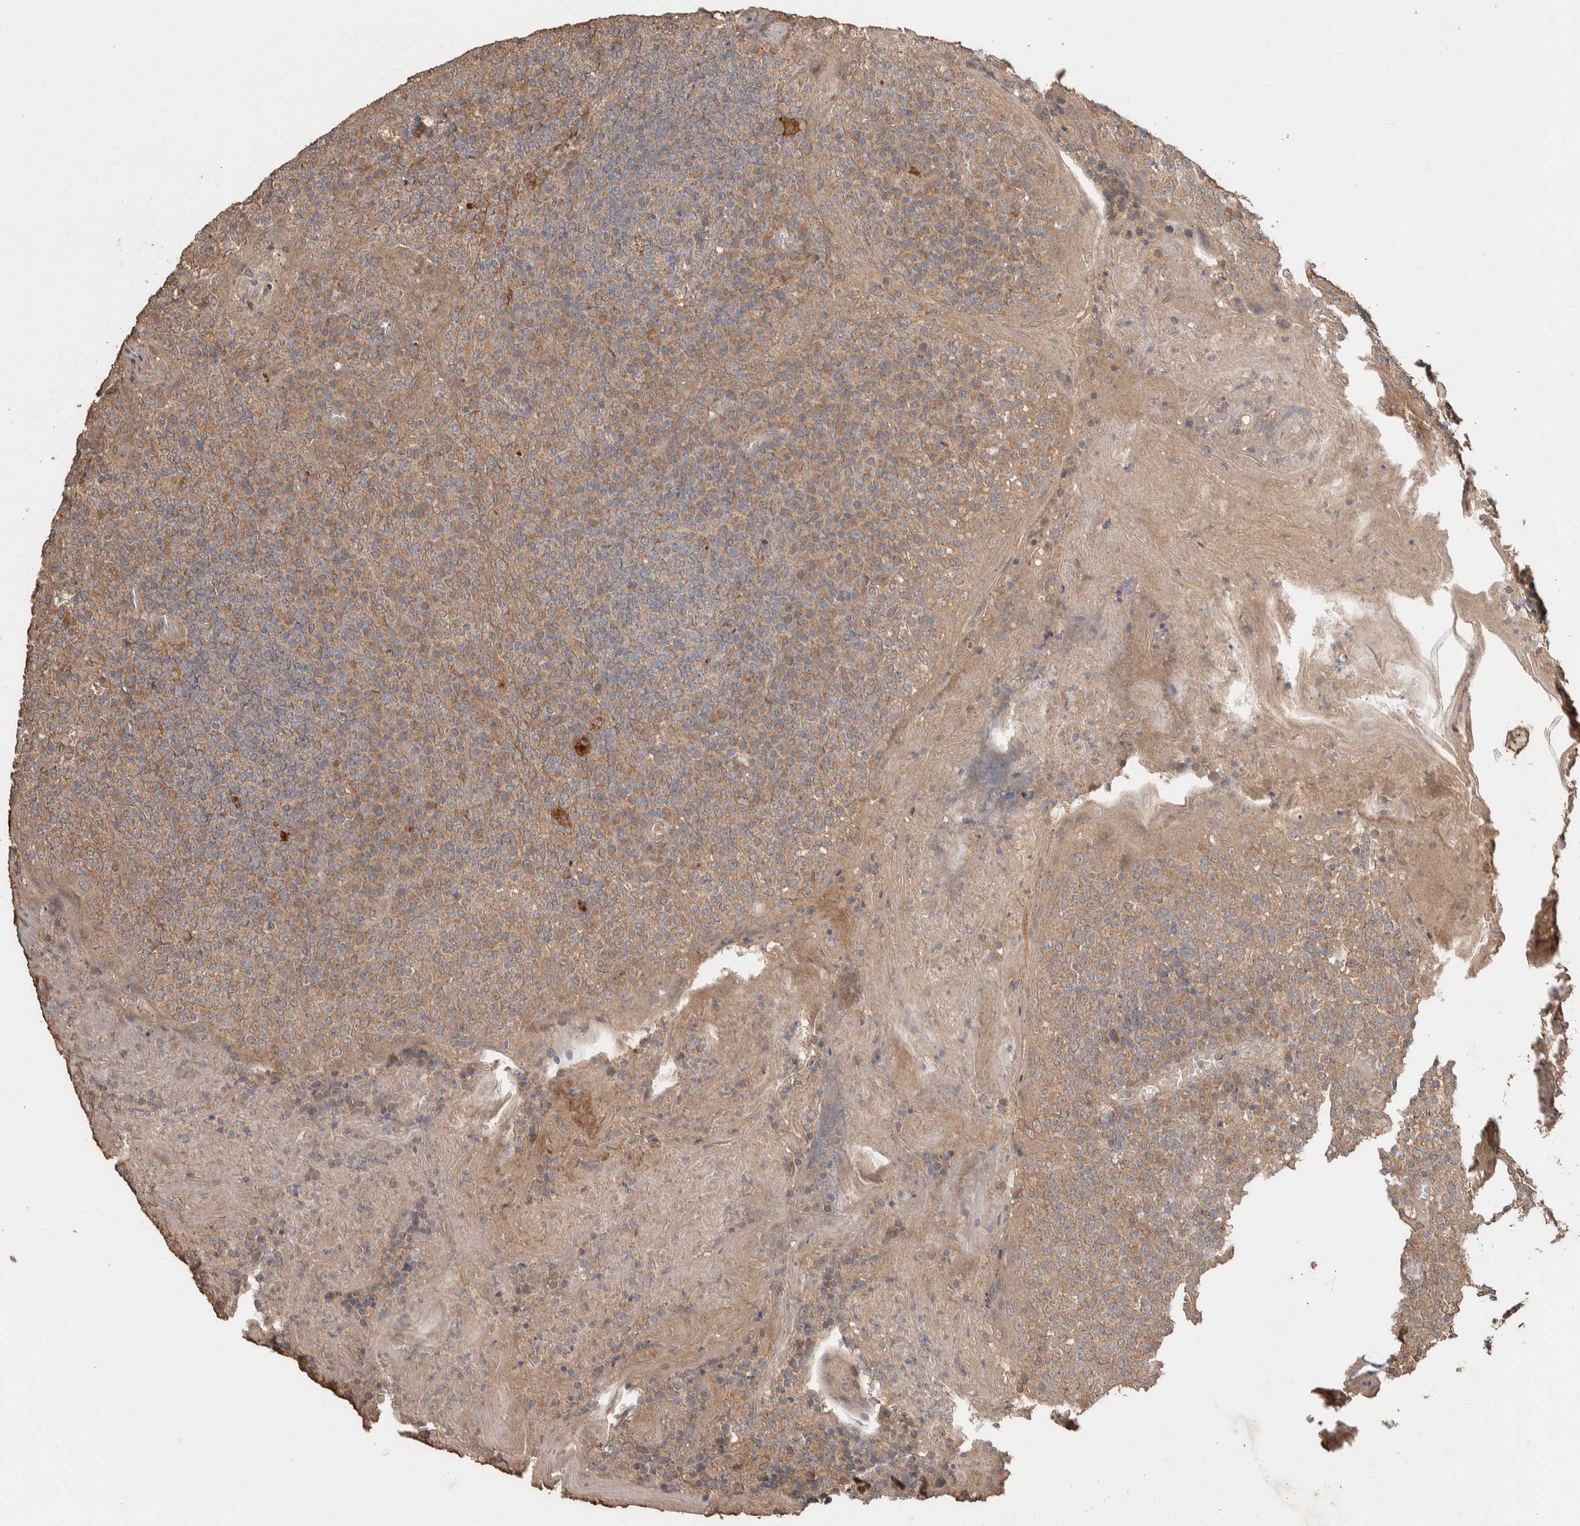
{"staining": {"intensity": "weak", "quantity": ">75%", "location": "cytoplasmic/membranous"}, "tissue": "tonsil", "cell_type": "Germinal center cells", "image_type": "normal", "snomed": [{"axis": "morphology", "description": "Normal tissue, NOS"}, {"axis": "topography", "description": "Tonsil"}], "caption": "This is an image of immunohistochemistry staining of benign tonsil, which shows weak expression in the cytoplasmic/membranous of germinal center cells.", "gene": "KCNJ5", "patient": {"sex": "female", "age": 19}}